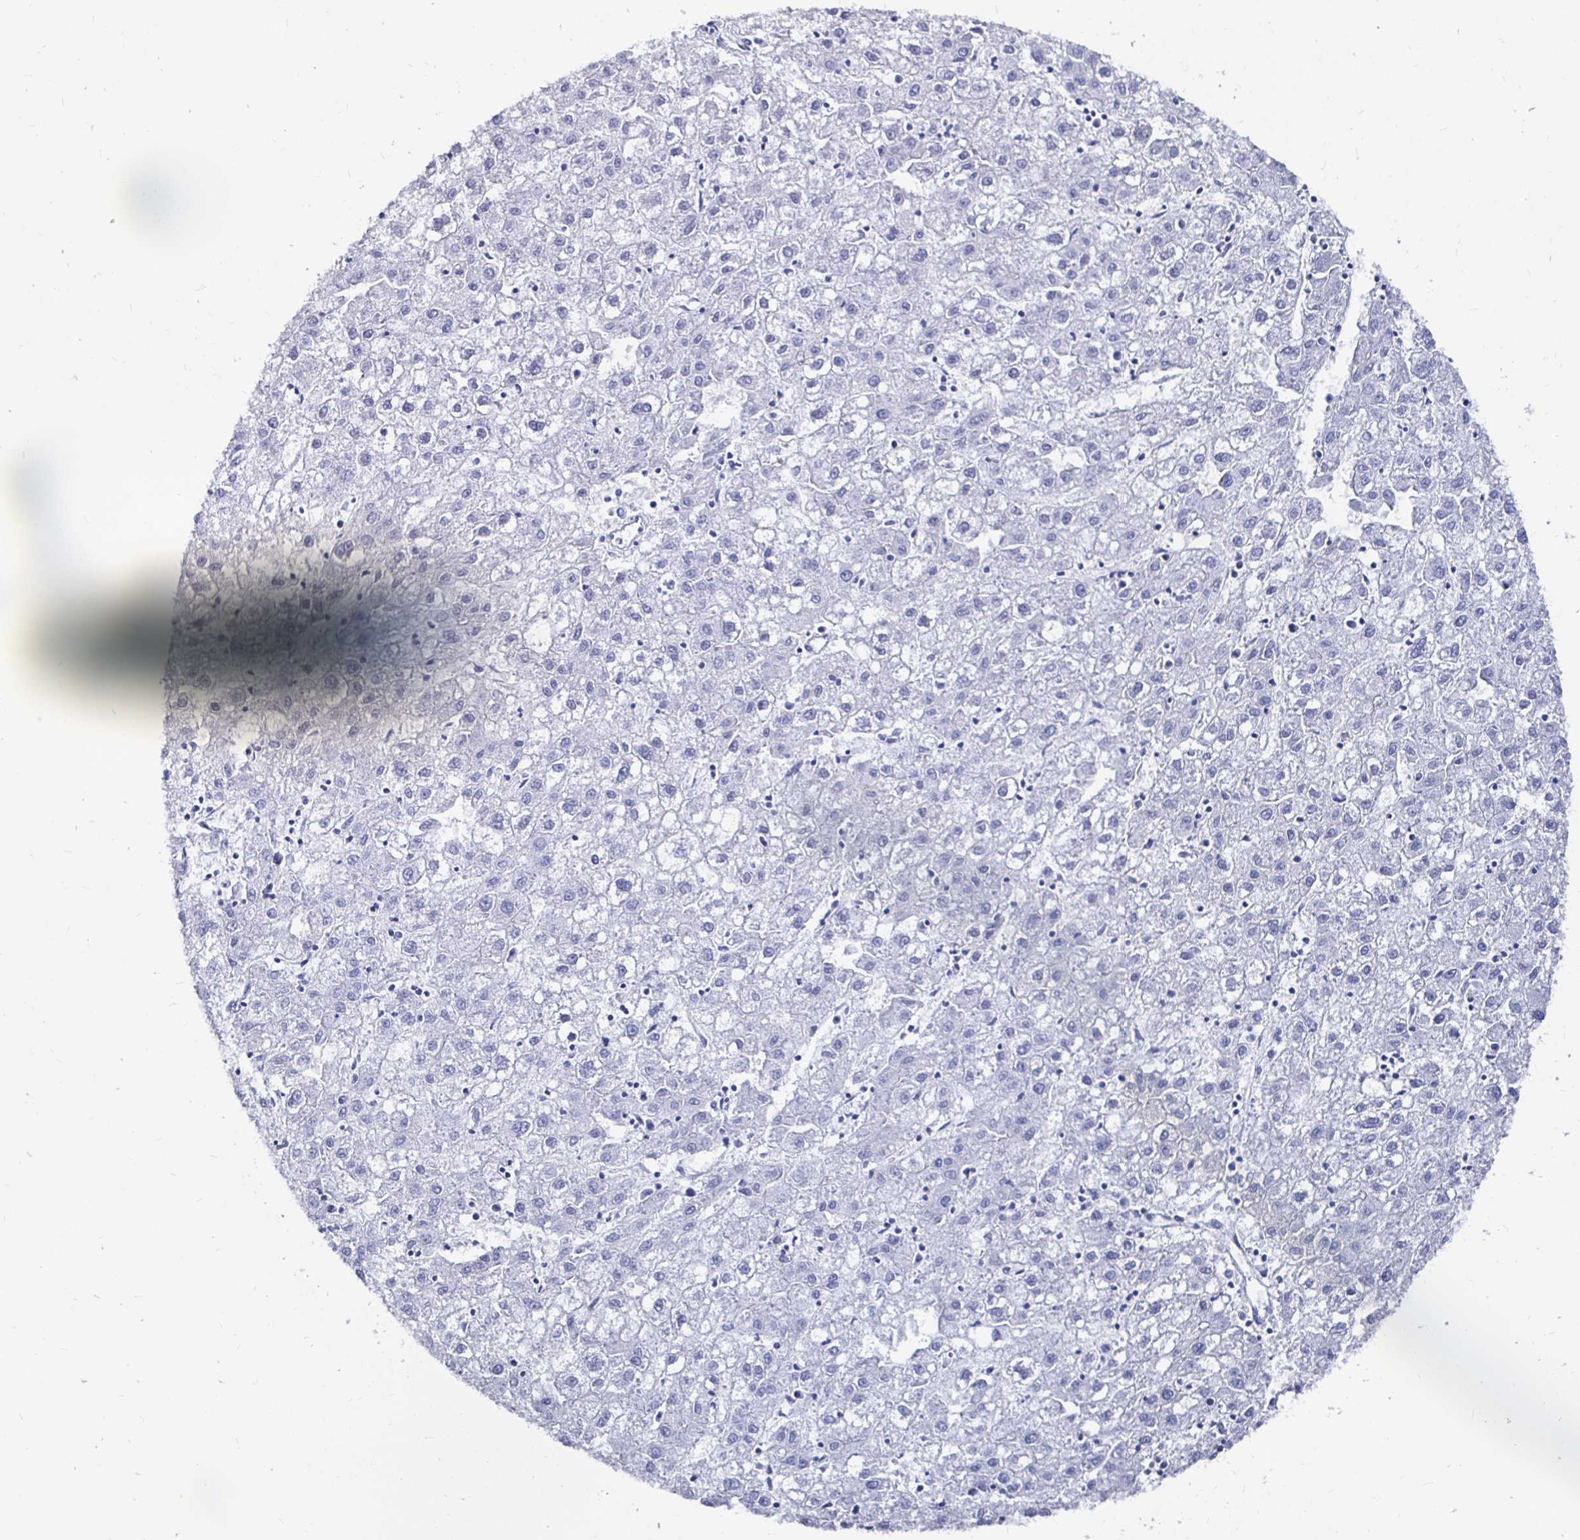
{"staining": {"intensity": "negative", "quantity": "none", "location": "none"}, "tissue": "liver cancer", "cell_type": "Tumor cells", "image_type": "cancer", "snomed": [{"axis": "morphology", "description": "Carcinoma, Hepatocellular, NOS"}, {"axis": "topography", "description": "Liver"}], "caption": "The micrograph exhibits no staining of tumor cells in liver cancer (hepatocellular carcinoma).", "gene": "LUZP4", "patient": {"sex": "male", "age": 72}}